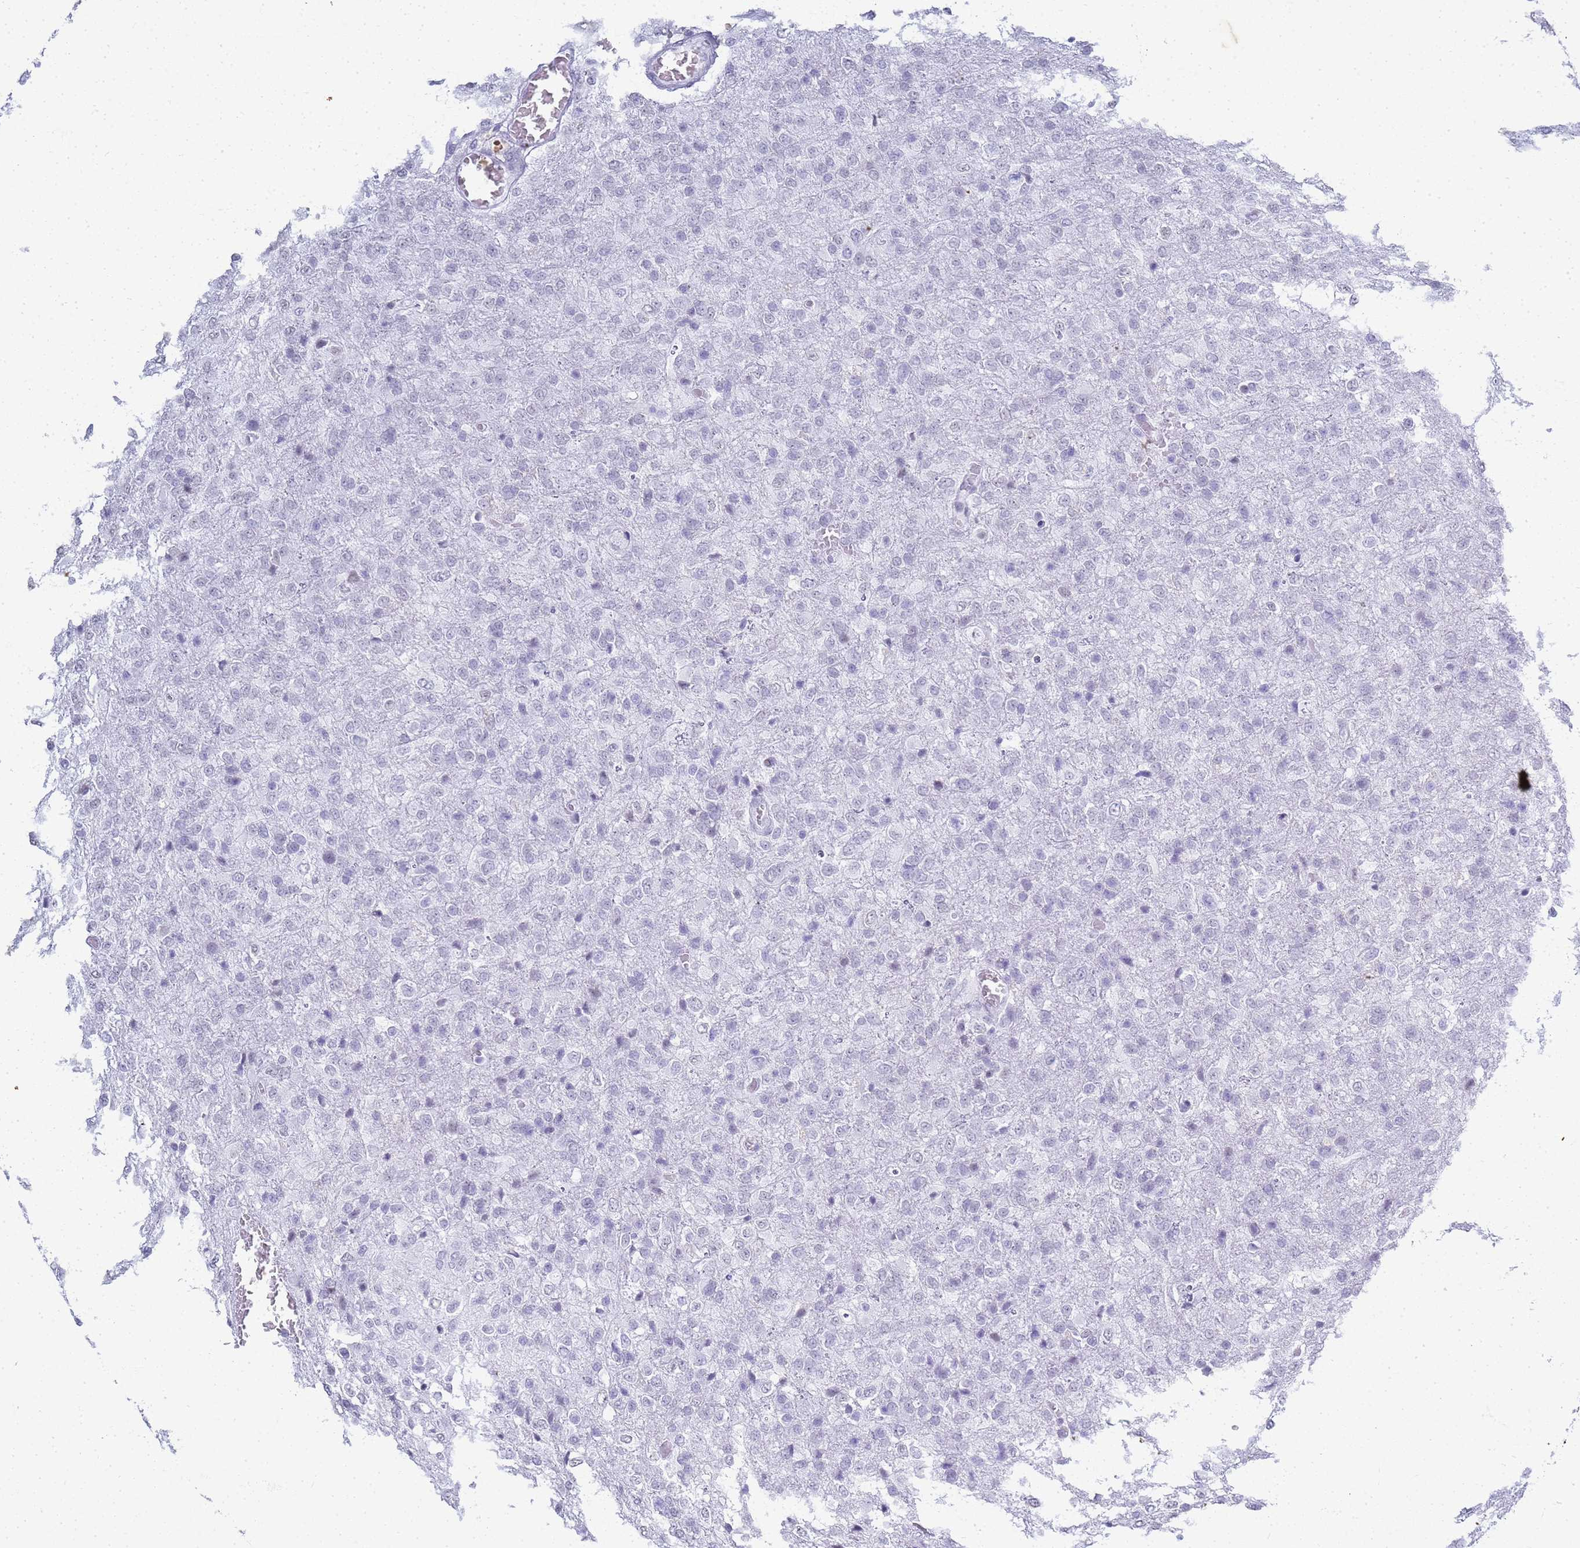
{"staining": {"intensity": "negative", "quantity": "none", "location": "none"}, "tissue": "glioma", "cell_type": "Tumor cells", "image_type": "cancer", "snomed": [{"axis": "morphology", "description": "Glioma, malignant, High grade"}, {"axis": "topography", "description": "Brain"}], "caption": "Immunohistochemistry (IHC) photomicrograph of neoplastic tissue: human glioma stained with DAB exhibits no significant protein positivity in tumor cells.", "gene": "SLC7A9", "patient": {"sex": "female", "age": 74}}